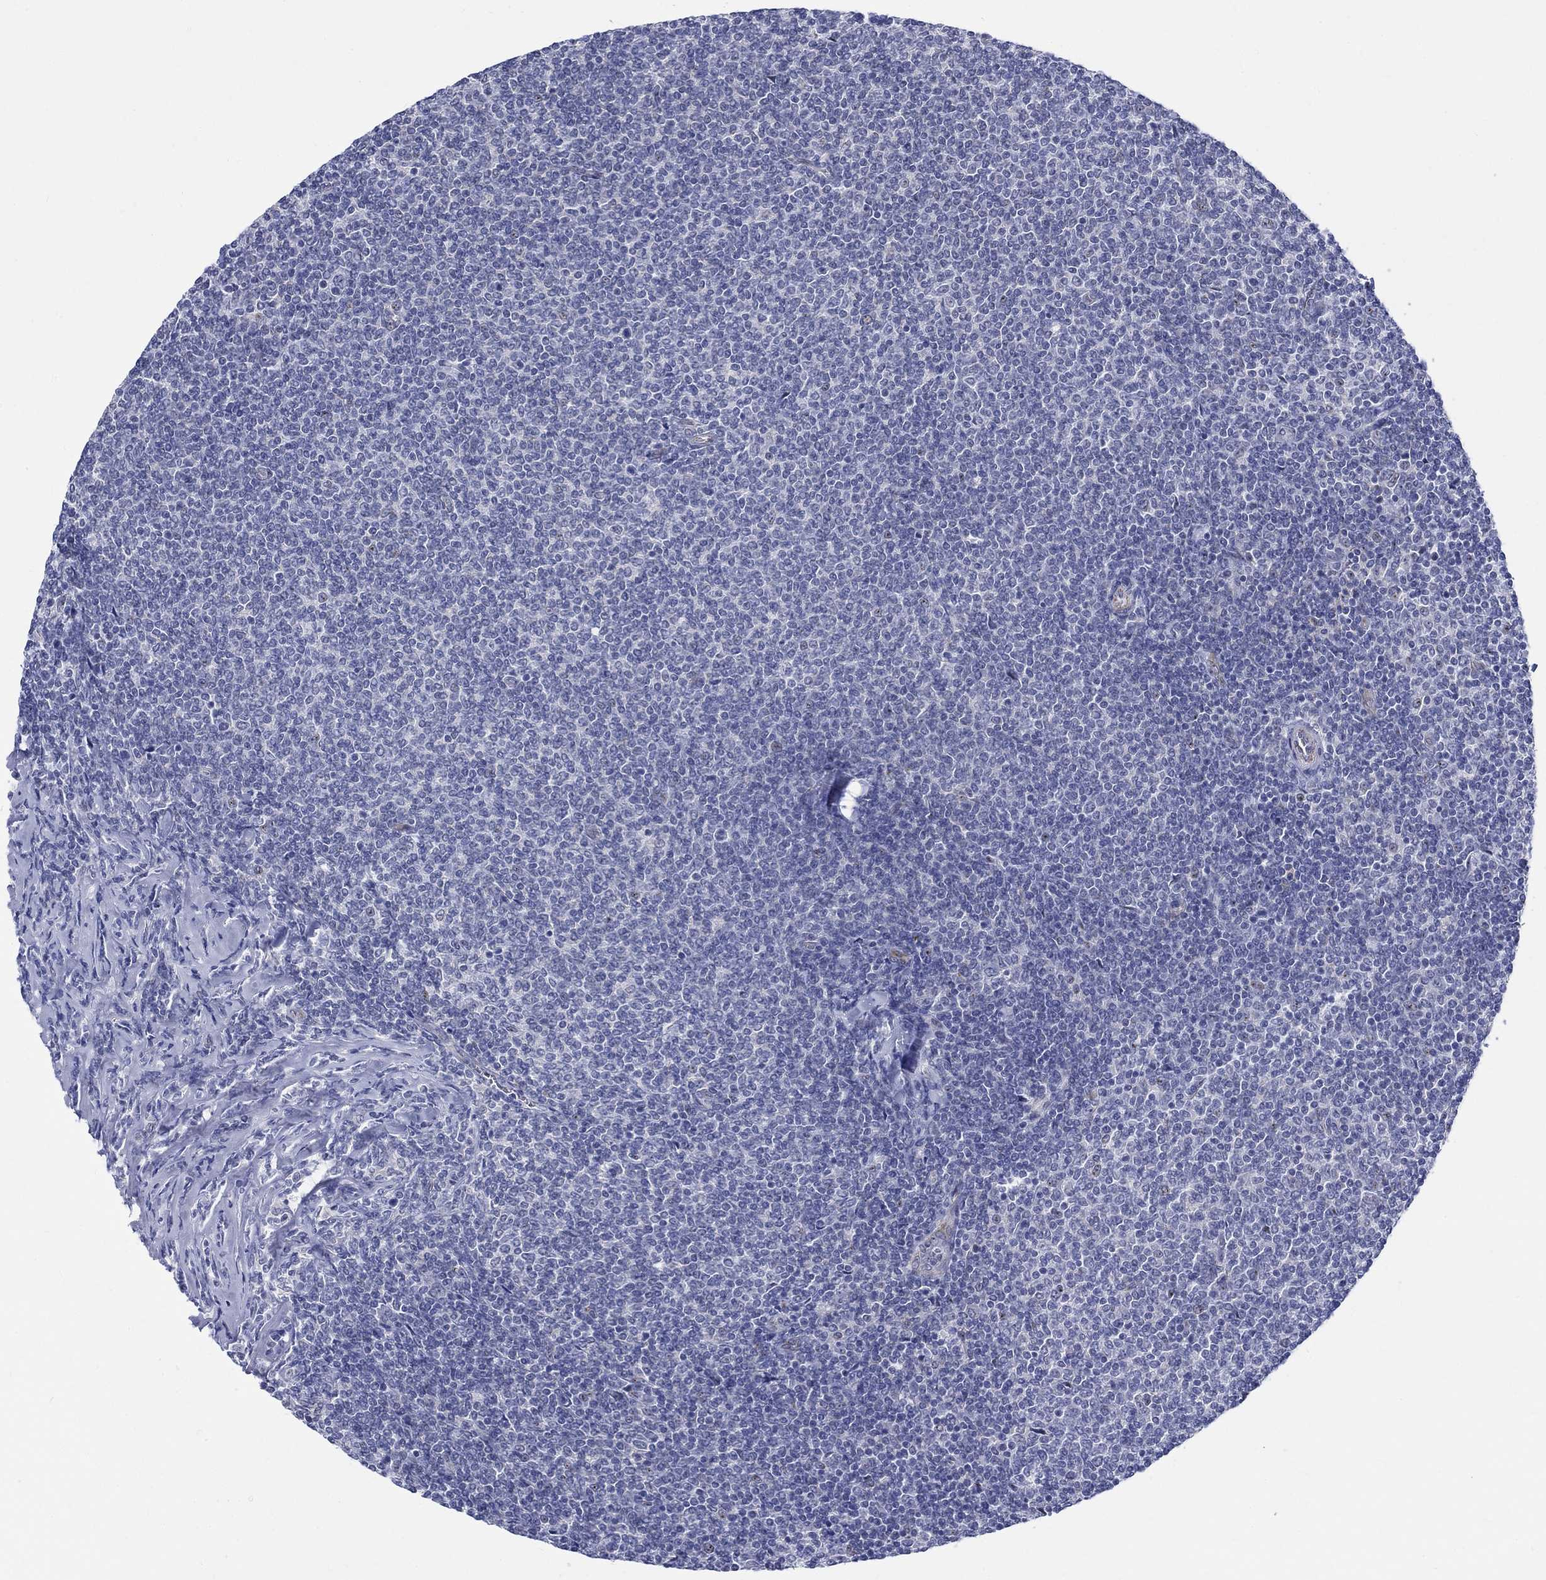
{"staining": {"intensity": "negative", "quantity": "none", "location": "none"}, "tissue": "lymphoma", "cell_type": "Tumor cells", "image_type": "cancer", "snomed": [{"axis": "morphology", "description": "Malignant lymphoma, non-Hodgkin's type, Low grade"}, {"axis": "topography", "description": "Lymph node"}], "caption": "DAB (3,3'-diaminobenzidine) immunohistochemical staining of lymphoma exhibits no significant staining in tumor cells.", "gene": "ST6GALNAC1", "patient": {"sex": "male", "age": 52}}